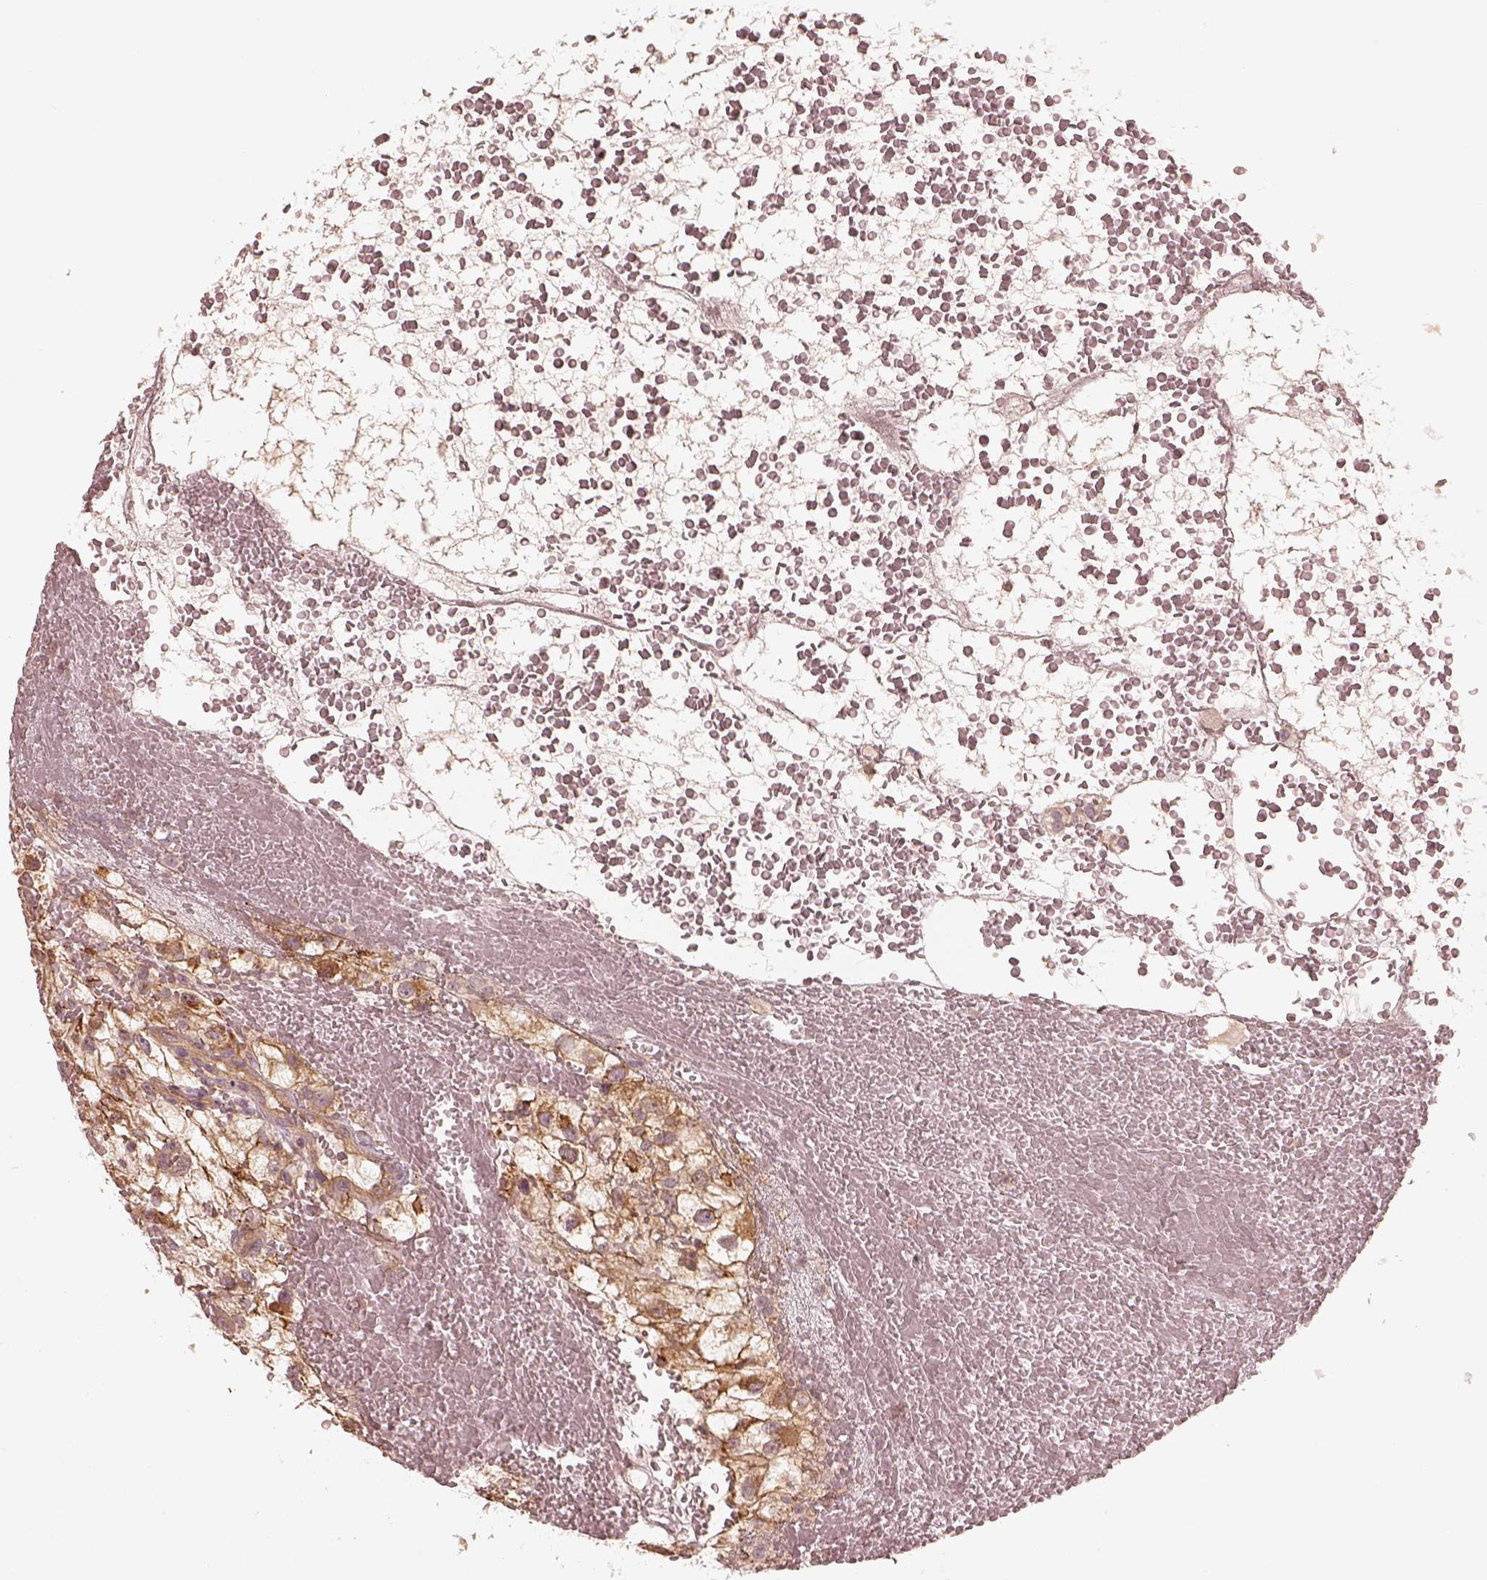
{"staining": {"intensity": "moderate", "quantity": ">75%", "location": "cytoplasmic/membranous"}, "tissue": "renal cancer", "cell_type": "Tumor cells", "image_type": "cancer", "snomed": [{"axis": "morphology", "description": "Adenocarcinoma, NOS"}, {"axis": "topography", "description": "Kidney"}], "caption": "About >75% of tumor cells in human renal adenocarcinoma demonstrate moderate cytoplasmic/membranous protein positivity as visualized by brown immunohistochemical staining.", "gene": "FAM107B", "patient": {"sex": "male", "age": 59}}